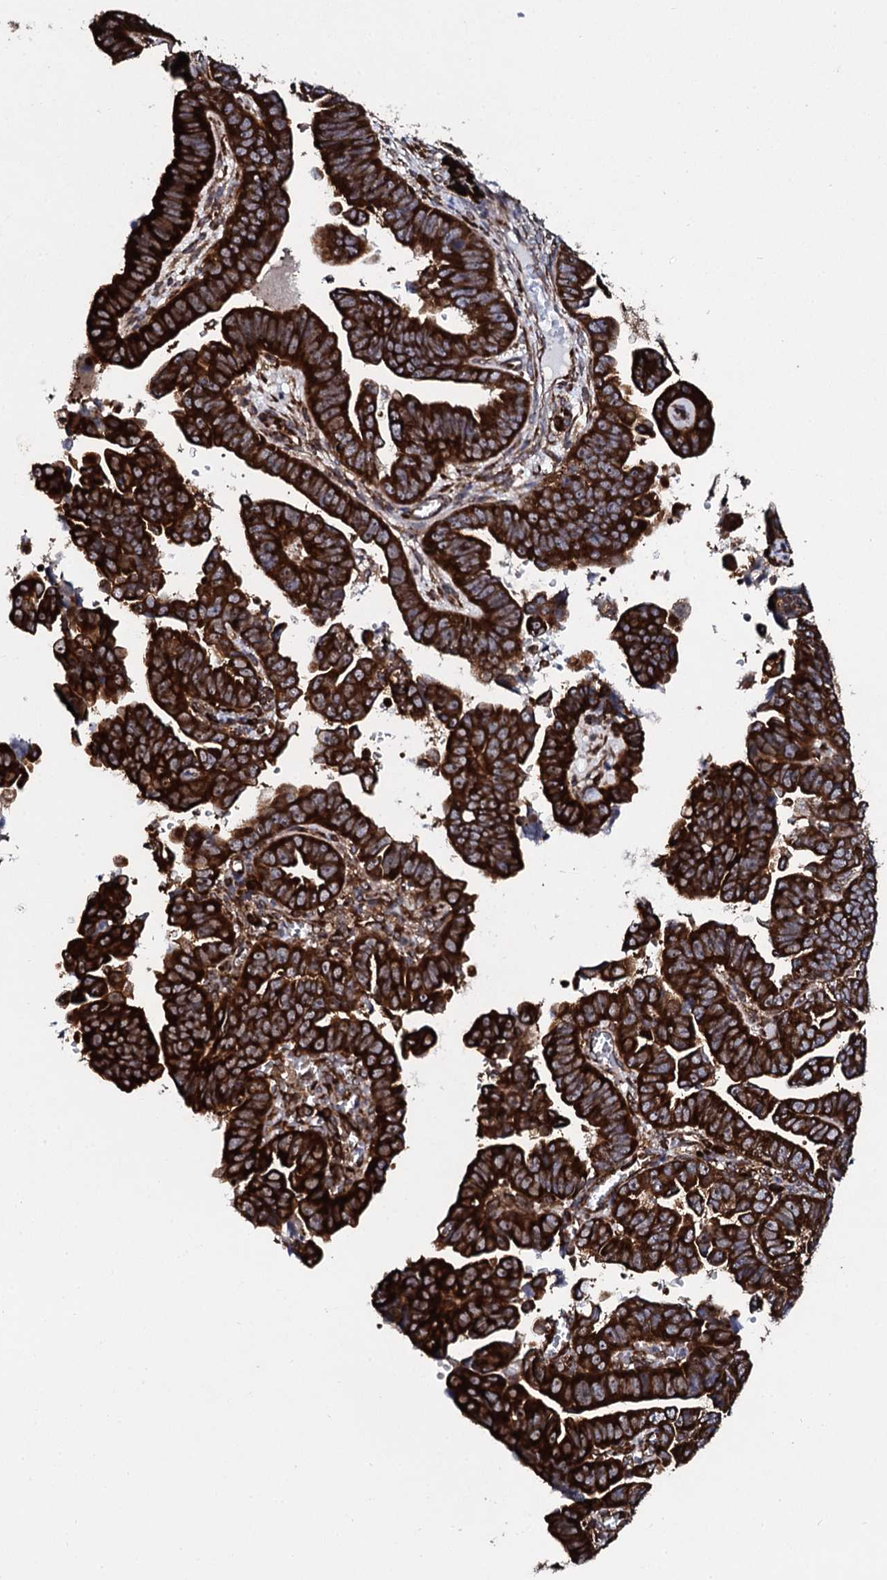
{"staining": {"intensity": "strong", "quantity": ">75%", "location": "cytoplasmic/membranous"}, "tissue": "endometrial cancer", "cell_type": "Tumor cells", "image_type": "cancer", "snomed": [{"axis": "morphology", "description": "Adenocarcinoma, NOS"}, {"axis": "topography", "description": "Endometrium"}], "caption": "Strong cytoplasmic/membranous protein expression is identified in approximately >75% of tumor cells in endometrial cancer.", "gene": "SPTY2D1", "patient": {"sex": "female", "age": 75}}